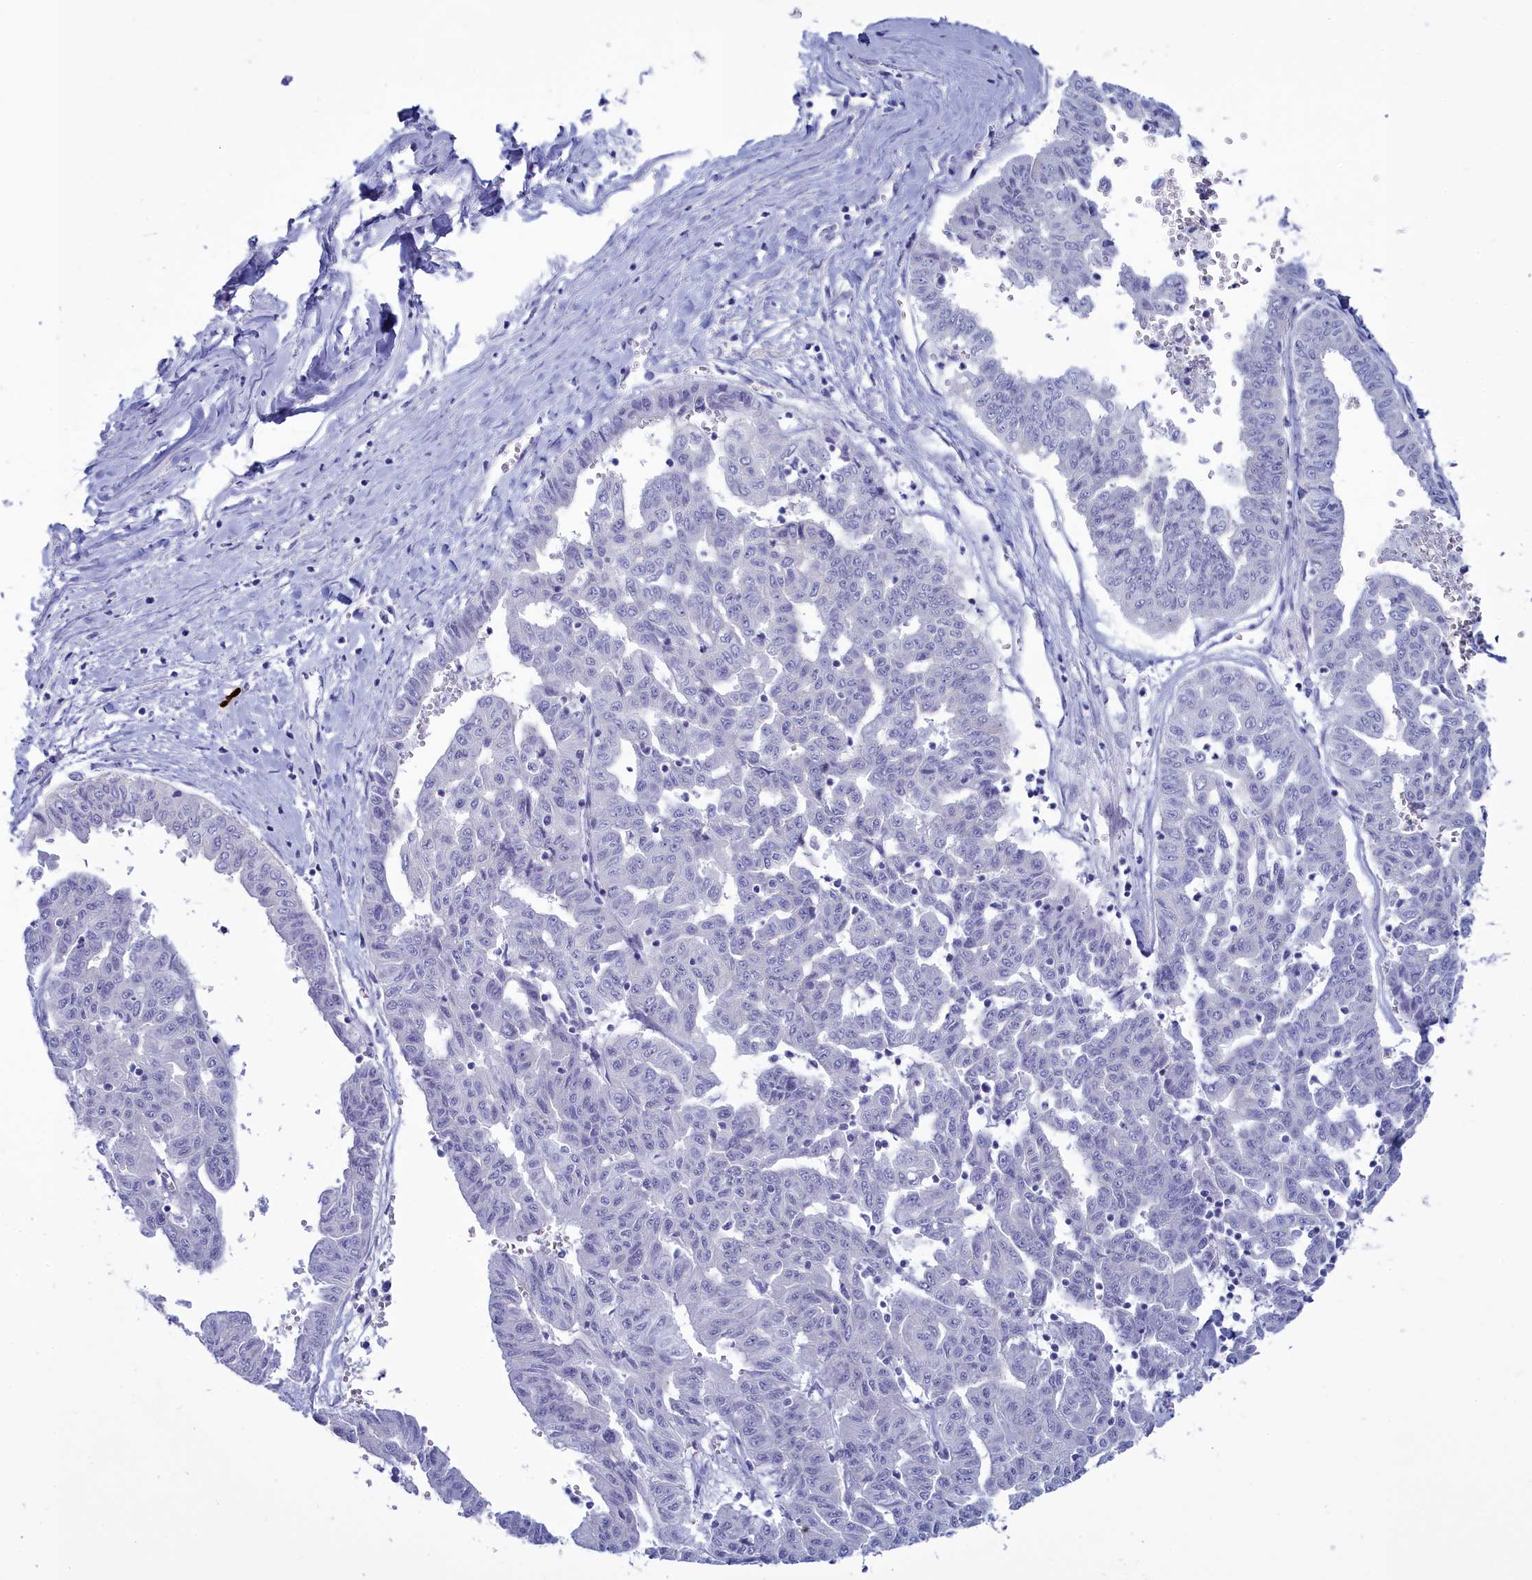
{"staining": {"intensity": "negative", "quantity": "none", "location": "none"}, "tissue": "liver cancer", "cell_type": "Tumor cells", "image_type": "cancer", "snomed": [{"axis": "morphology", "description": "Cholangiocarcinoma"}, {"axis": "topography", "description": "Liver"}], "caption": "The photomicrograph exhibits no significant positivity in tumor cells of liver cholangiocarcinoma.", "gene": "MAP6", "patient": {"sex": "female", "age": 77}}